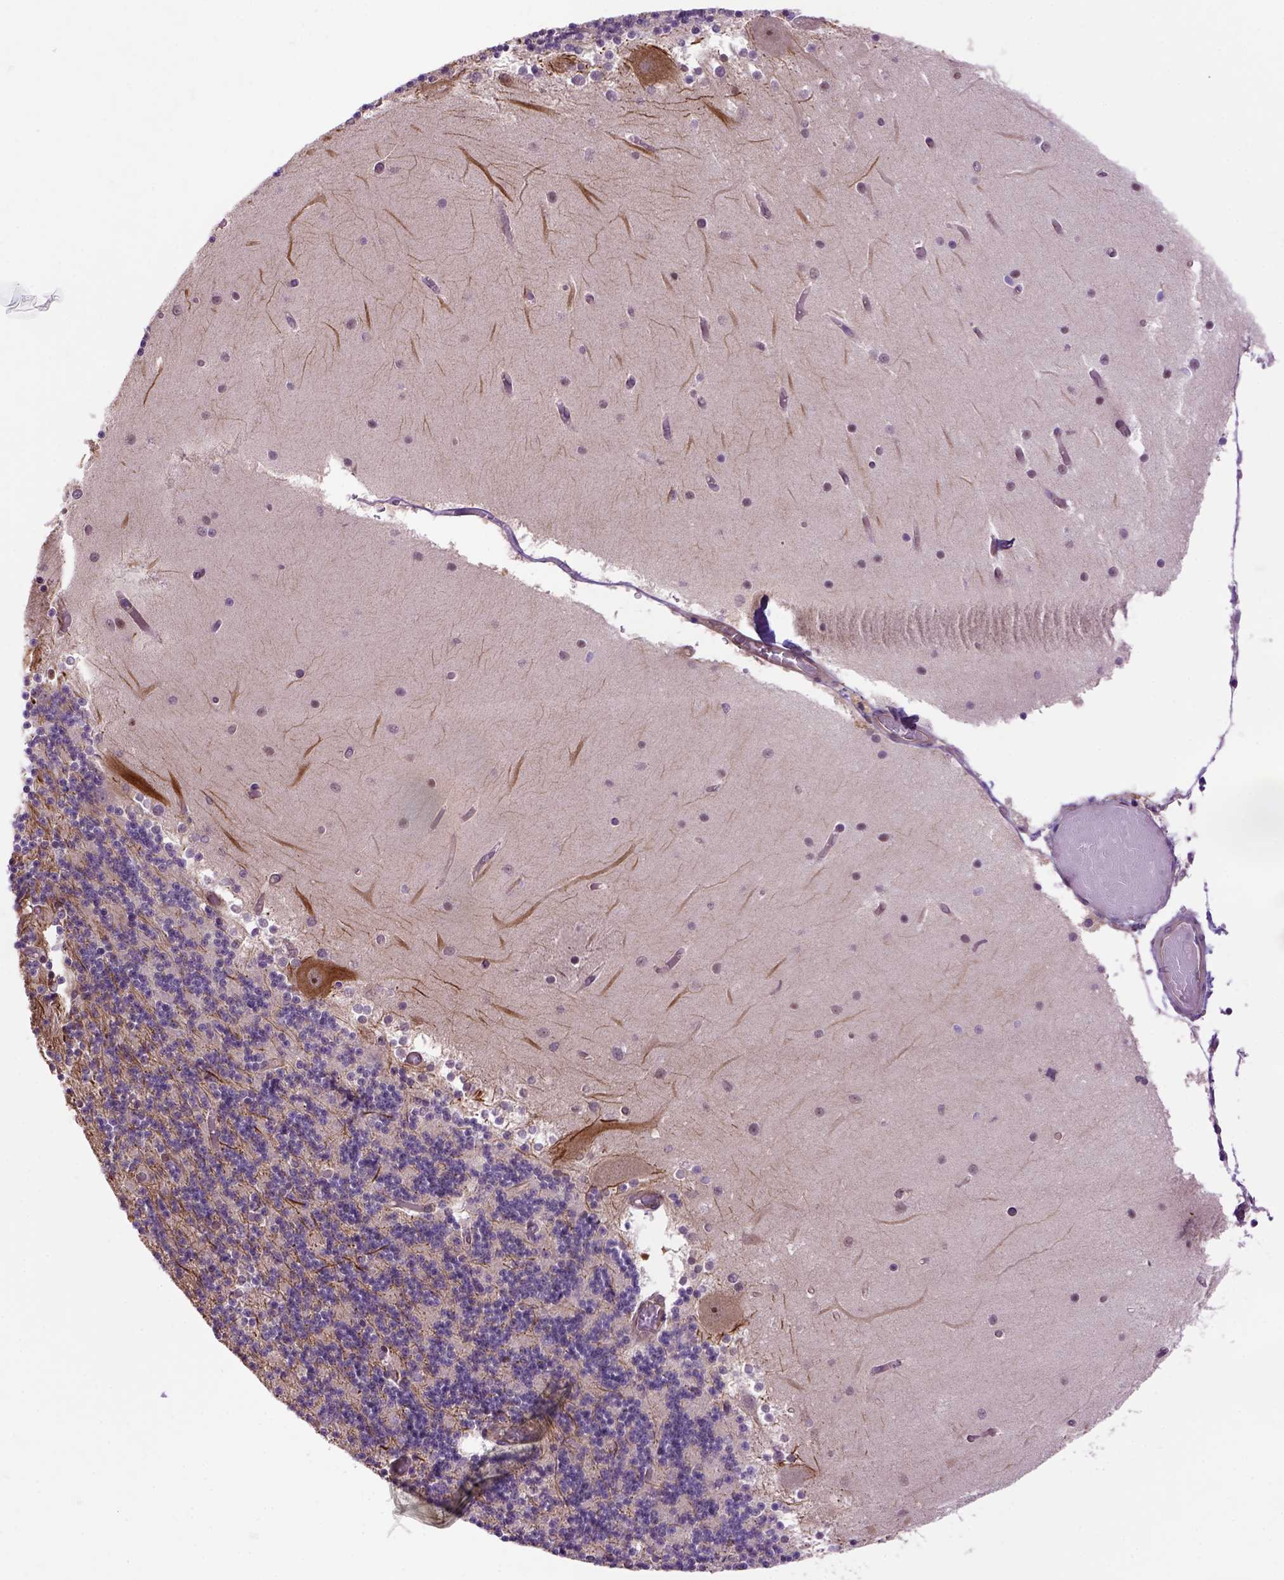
{"staining": {"intensity": "moderate", "quantity": ">75%", "location": "cytoplasmic/membranous"}, "tissue": "cerebellum", "cell_type": "Cells in granular layer", "image_type": "normal", "snomed": [{"axis": "morphology", "description": "Normal tissue, NOS"}, {"axis": "topography", "description": "Cerebellum"}], "caption": "About >75% of cells in granular layer in normal human cerebellum display moderate cytoplasmic/membranous protein expression as visualized by brown immunohistochemical staining.", "gene": "CASKIN2", "patient": {"sex": "female", "age": 28}}